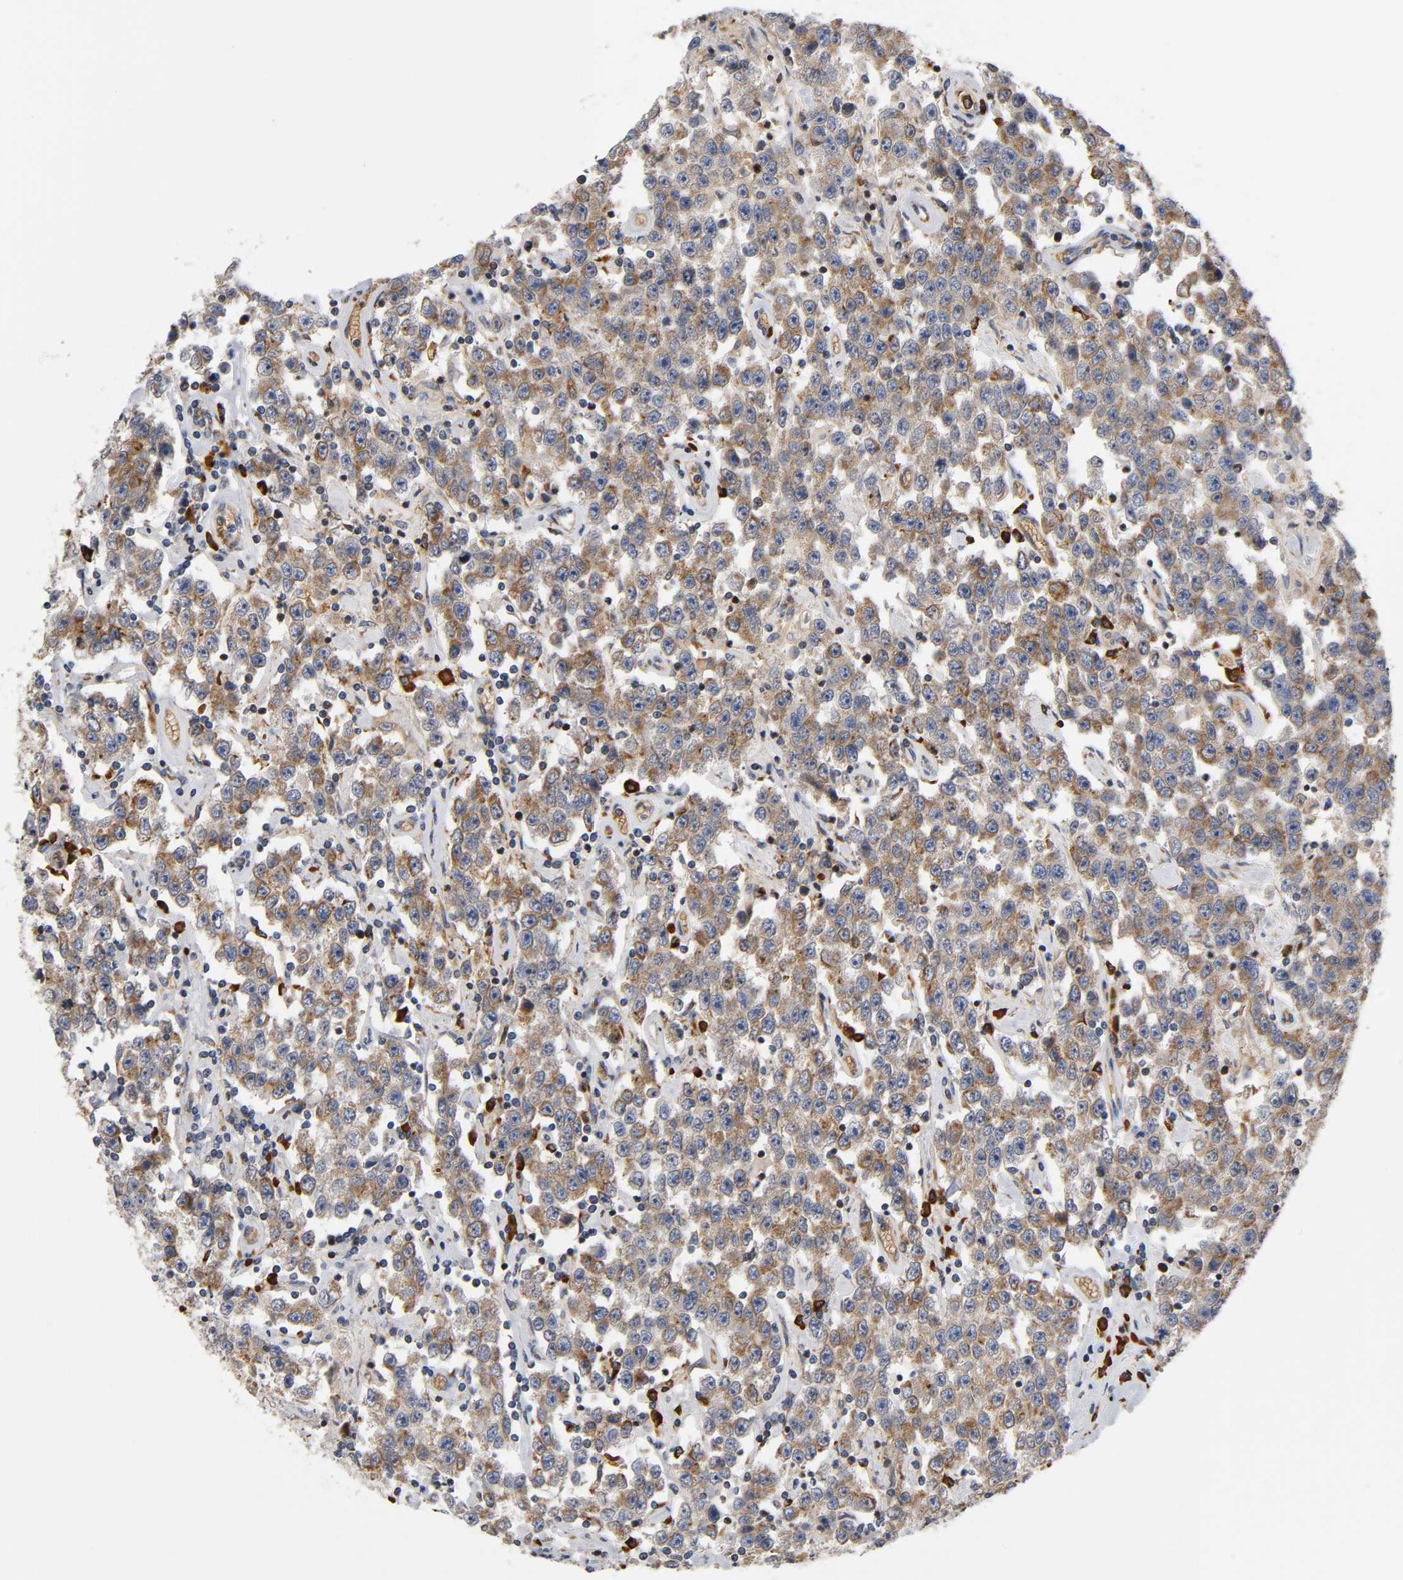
{"staining": {"intensity": "weak", "quantity": ">75%", "location": "cytoplasmic/membranous"}, "tissue": "testis cancer", "cell_type": "Tumor cells", "image_type": "cancer", "snomed": [{"axis": "morphology", "description": "Seminoma, NOS"}, {"axis": "topography", "description": "Testis"}], "caption": "Immunohistochemical staining of testis seminoma shows weak cytoplasmic/membranous protein expression in approximately >75% of tumor cells. The staining was performed using DAB (3,3'-diaminobenzidine) to visualize the protein expression in brown, while the nuclei were stained in blue with hematoxylin (Magnification: 20x).", "gene": "UCKL1", "patient": {"sex": "male", "age": 52}}